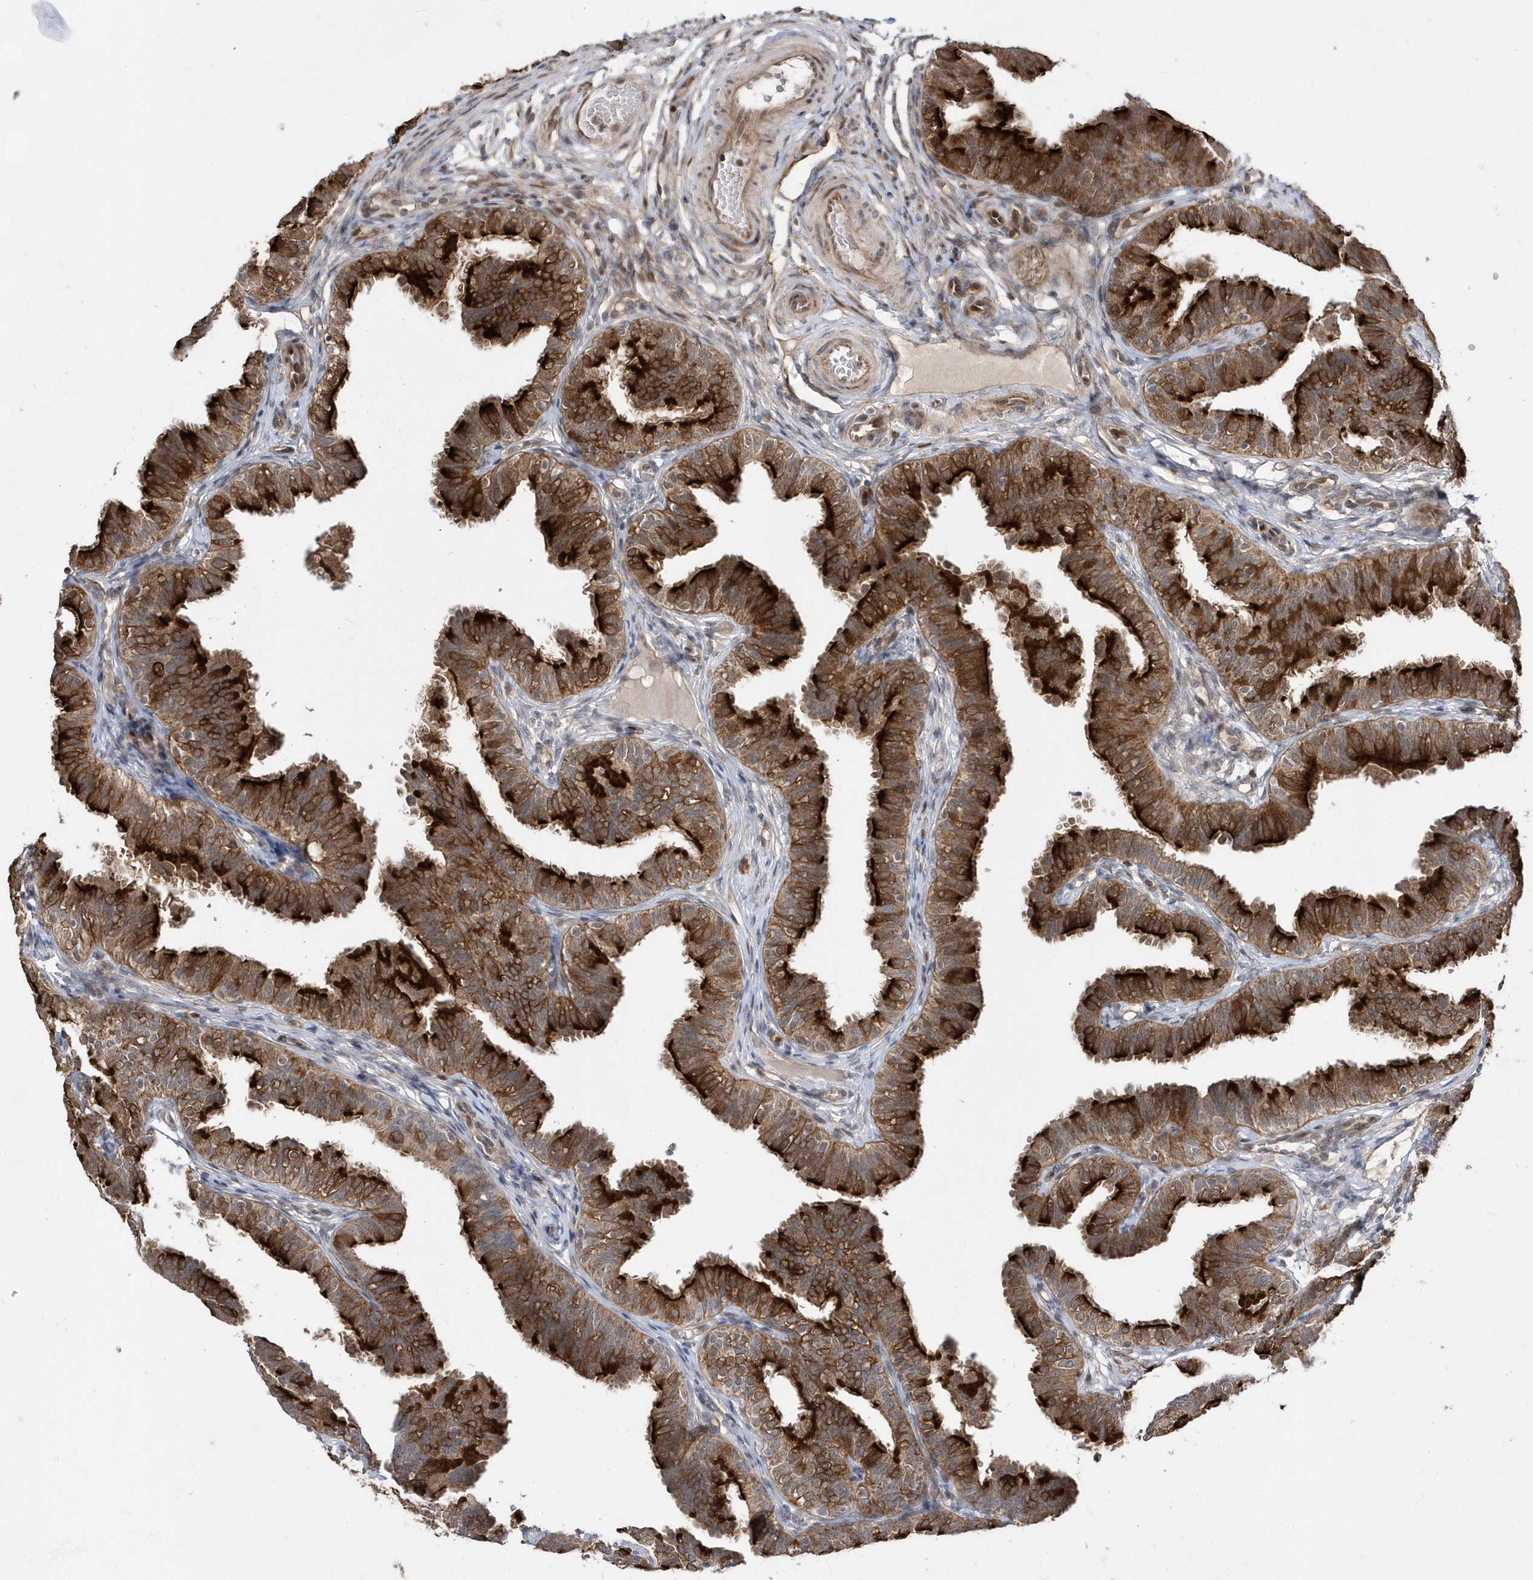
{"staining": {"intensity": "strong", "quantity": ">75%", "location": "cytoplasmic/membranous"}, "tissue": "fallopian tube", "cell_type": "Glandular cells", "image_type": "normal", "snomed": [{"axis": "morphology", "description": "Normal tissue, NOS"}, {"axis": "topography", "description": "Fallopian tube"}], "caption": "High-power microscopy captured an IHC micrograph of benign fallopian tube, revealing strong cytoplasmic/membranous staining in about >75% of glandular cells. The staining was performed using DAB to visualize the protein expression in brown, while the nuclei were stained in blue with hematoxylin (Magnification: 20x).", "gene": "DALRD3", "patient": {"sex": "female", "age": 35}}